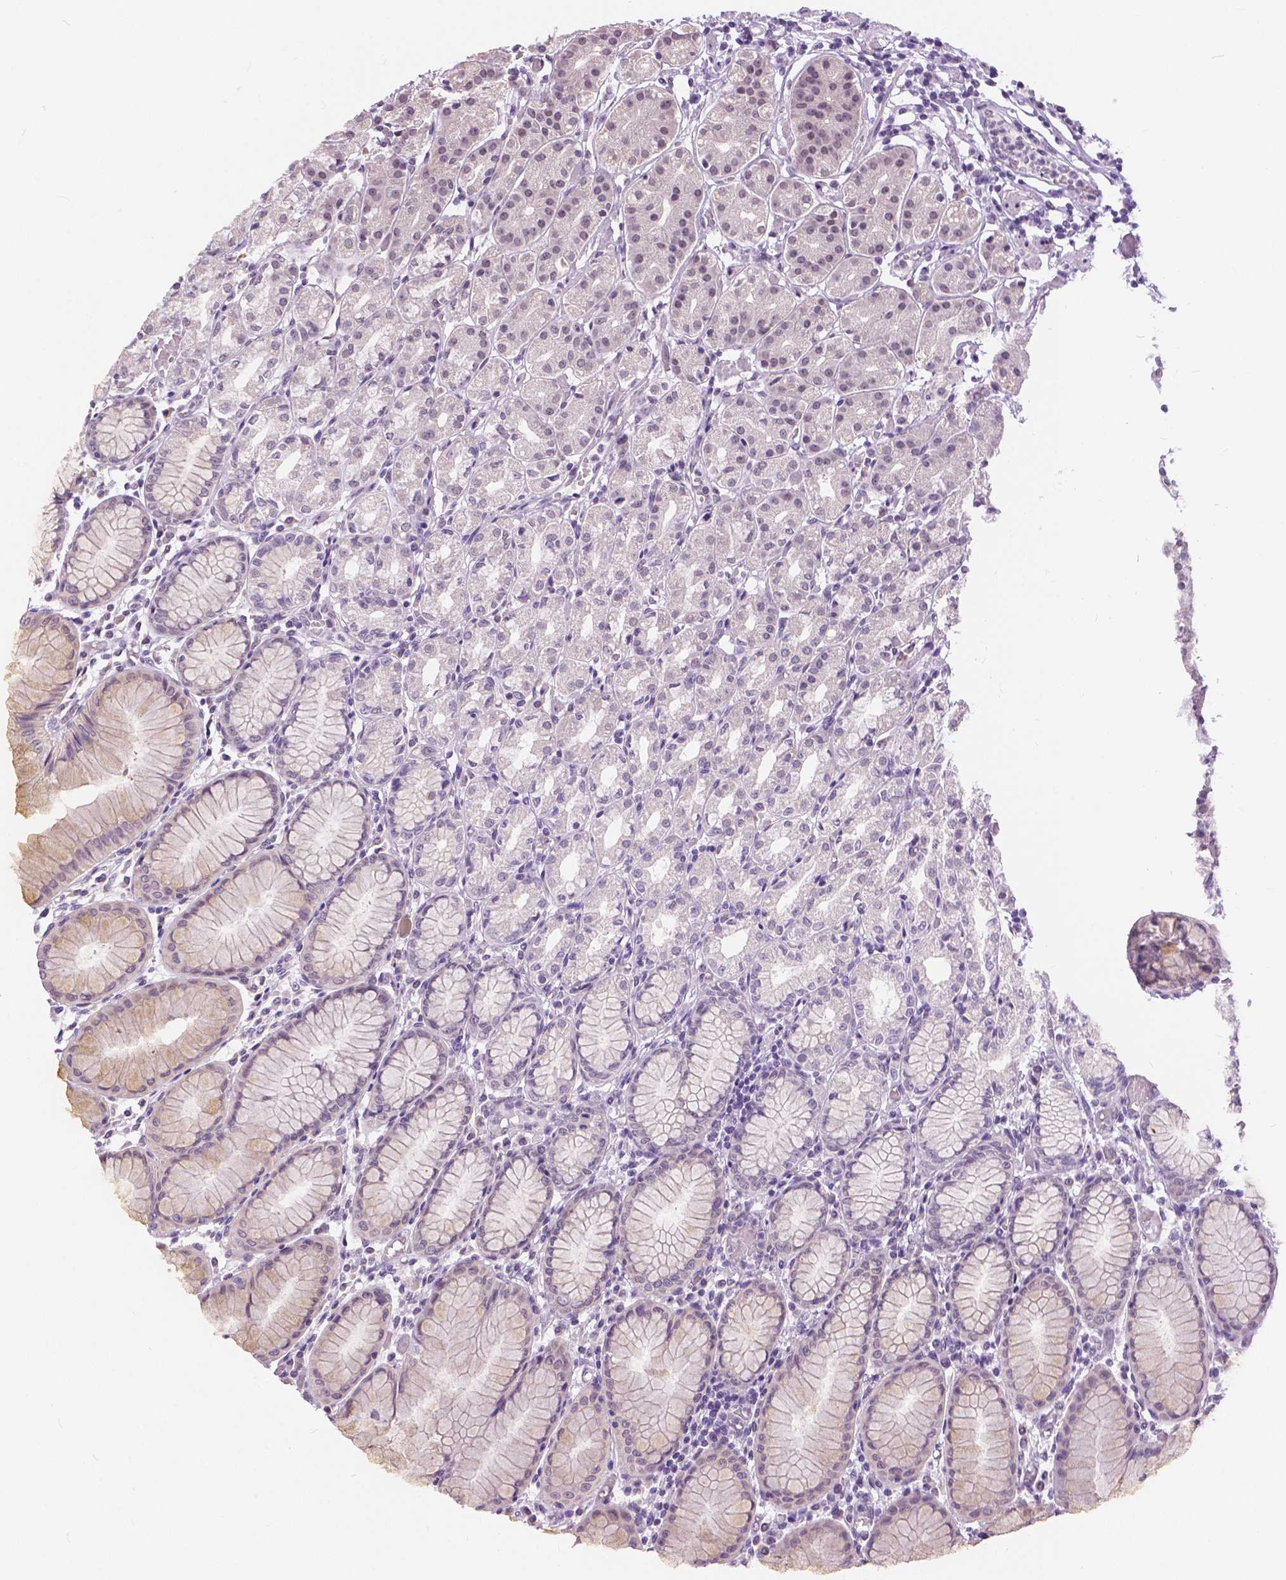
{"staining": {"intensity": "weak", "quantity": "<25%", "location": "cytoplasmic/membranous"}, "tissue": "stomach", "cell_type": "Glandular cells", "image_type": "normal", "snomed": [{"axis": "morphology", "description": "Normal tissue, NOS"}, {"axis": "topography", "description": "Stomach"}], "caption": "Micrograph shows no significant protein staining in glandular cells of normal stomach. (DAB (3,3'-diaminobenzidine) immunohistochemistry (IHC) visualized using brightfield microscopy, high magnification).", "gene": "MYOM1", "patient": {"sex": "female", "age": 57}}